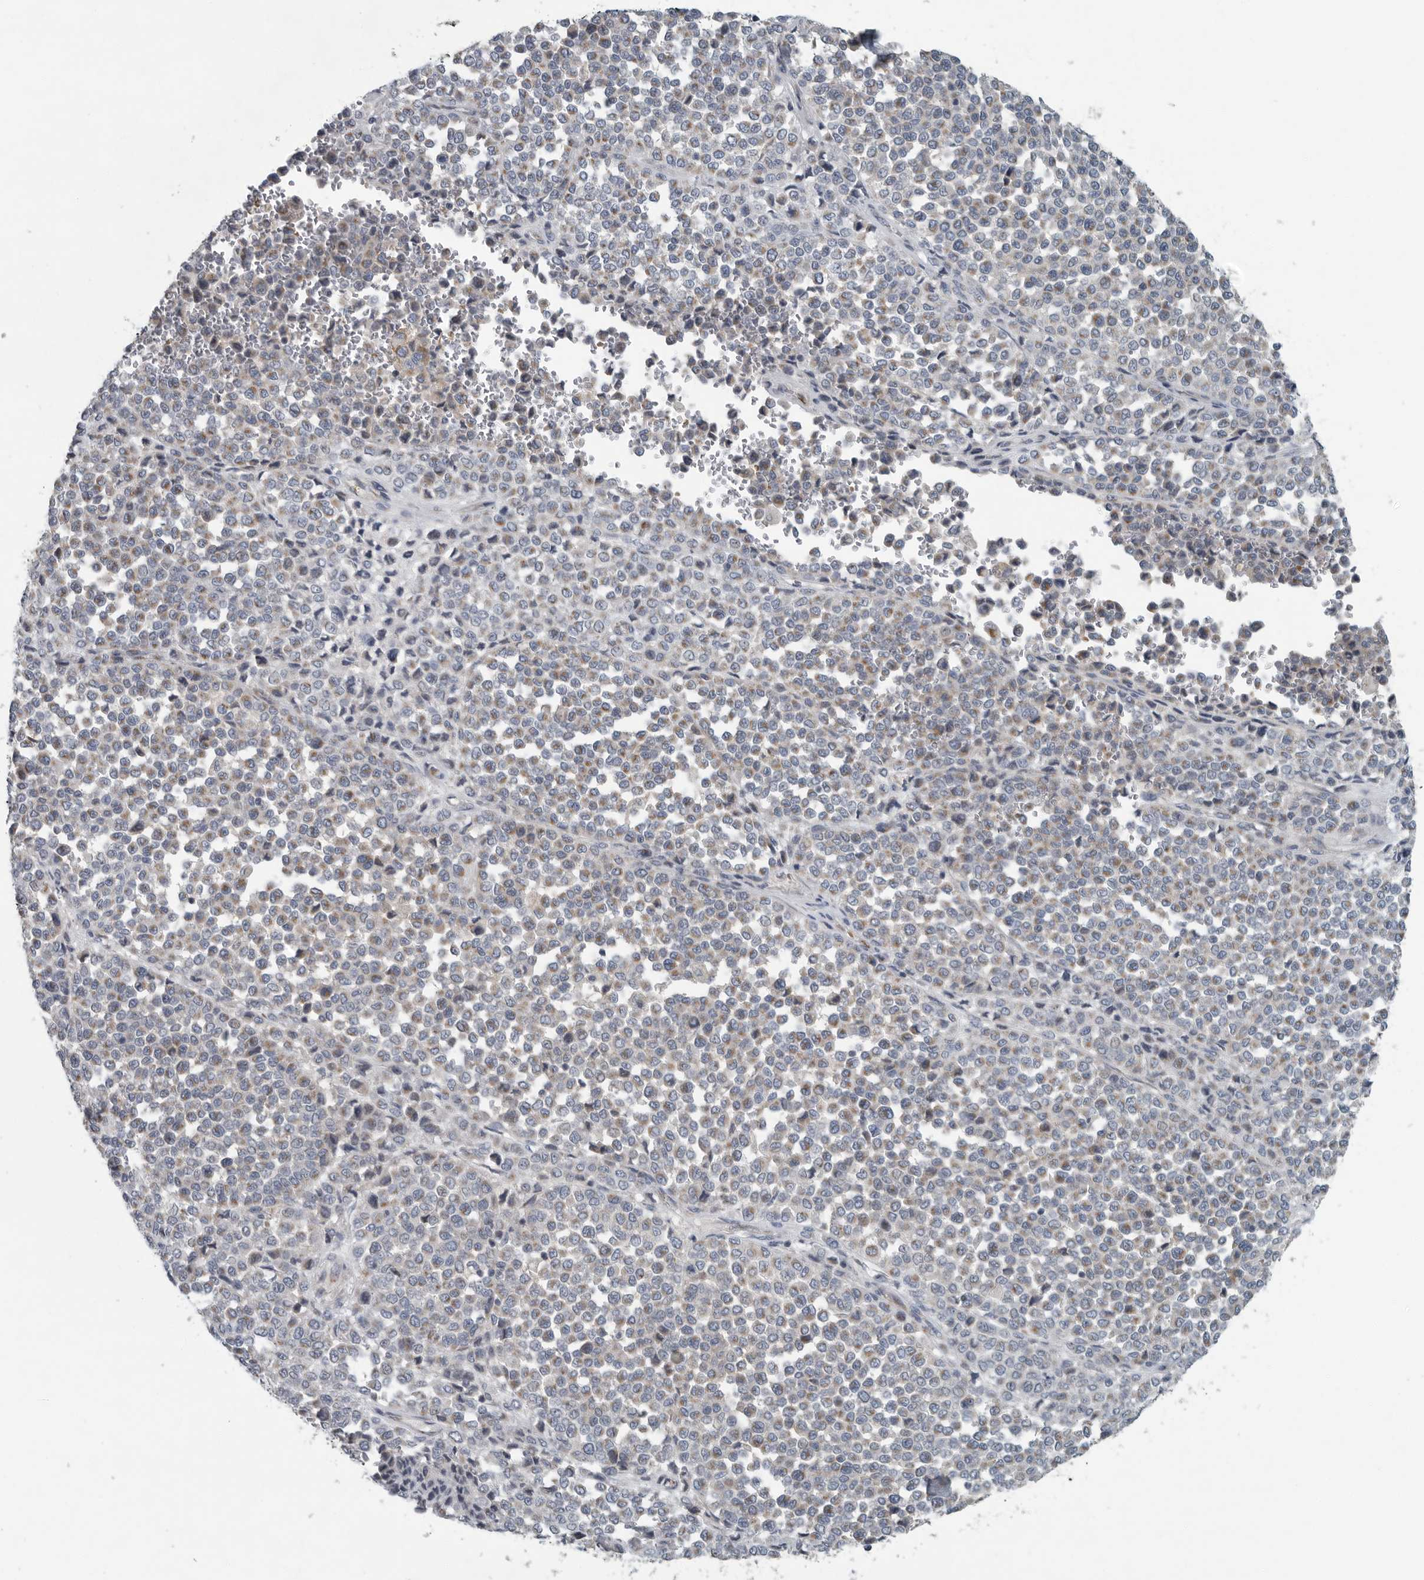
{"staining": {"intensity": "negative", "quantity": "none", "location": "none"}, "tissue": "melanoma", "cell_type": "Tumor cells", "image_type": "cancer", "snomed": [{"axis": "morphology", "description": "Malignant melanoma, Metastatic site"}, {"axis": "topography", "description": "Pancreas"}], "caption": "A micrograph of human melanoma is negative for staining in tumor cells. The staining was performed using DAB (3,3'-diaminobenzidine) to visualize the protein expression in brown, while the nuclei were stained in blue with hematoxylin (Magnification: 20x).", "gene": "MPP3", "patient": {"sex": "female", "age": 30}}